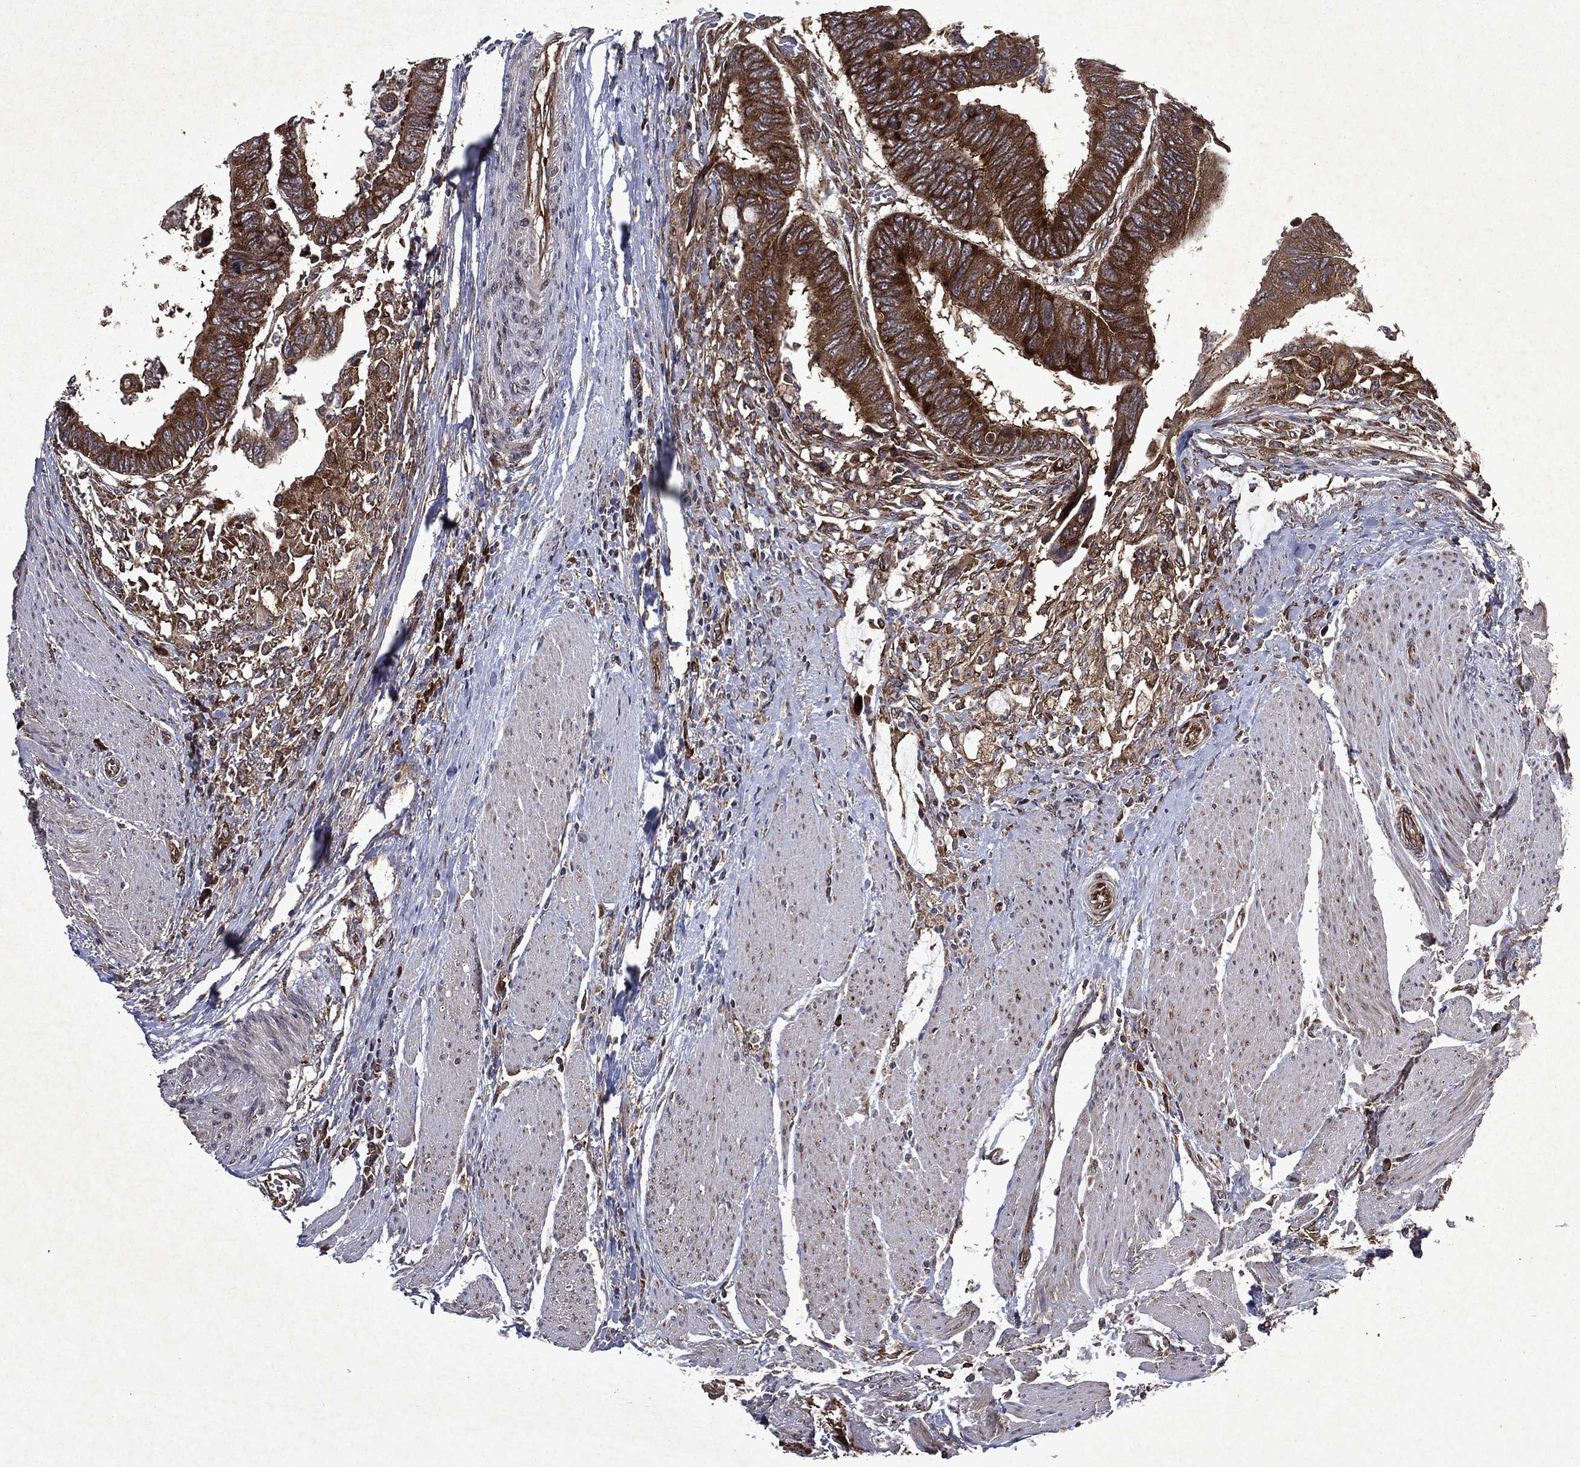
{"staining": {"intensity": "strong", "quantity": ">75%", "location": "cytoplasmic/membranous"}, "tissue": "colorectal cancer", "cell_type": "Tumor cells", "image_type": "cancer", "snomed": [{"axis": "morphology", "description": "Normal tissue, NOS"}, {"axis": "morphology", "description": "Adenocarcinoma, NOS"}, {"axis": "topography", "description": "Rectum"}, {"axis": "topography", "description": "Peripheral nerve tissue"}], "caption": "A brown stain labels strong cytoplasmic/membranous staining of a protein in adenocarcinoma (colorectal) tumor cells.", "gene": "EIF2B4", "patient": {"sex": "male", "age": 92}}